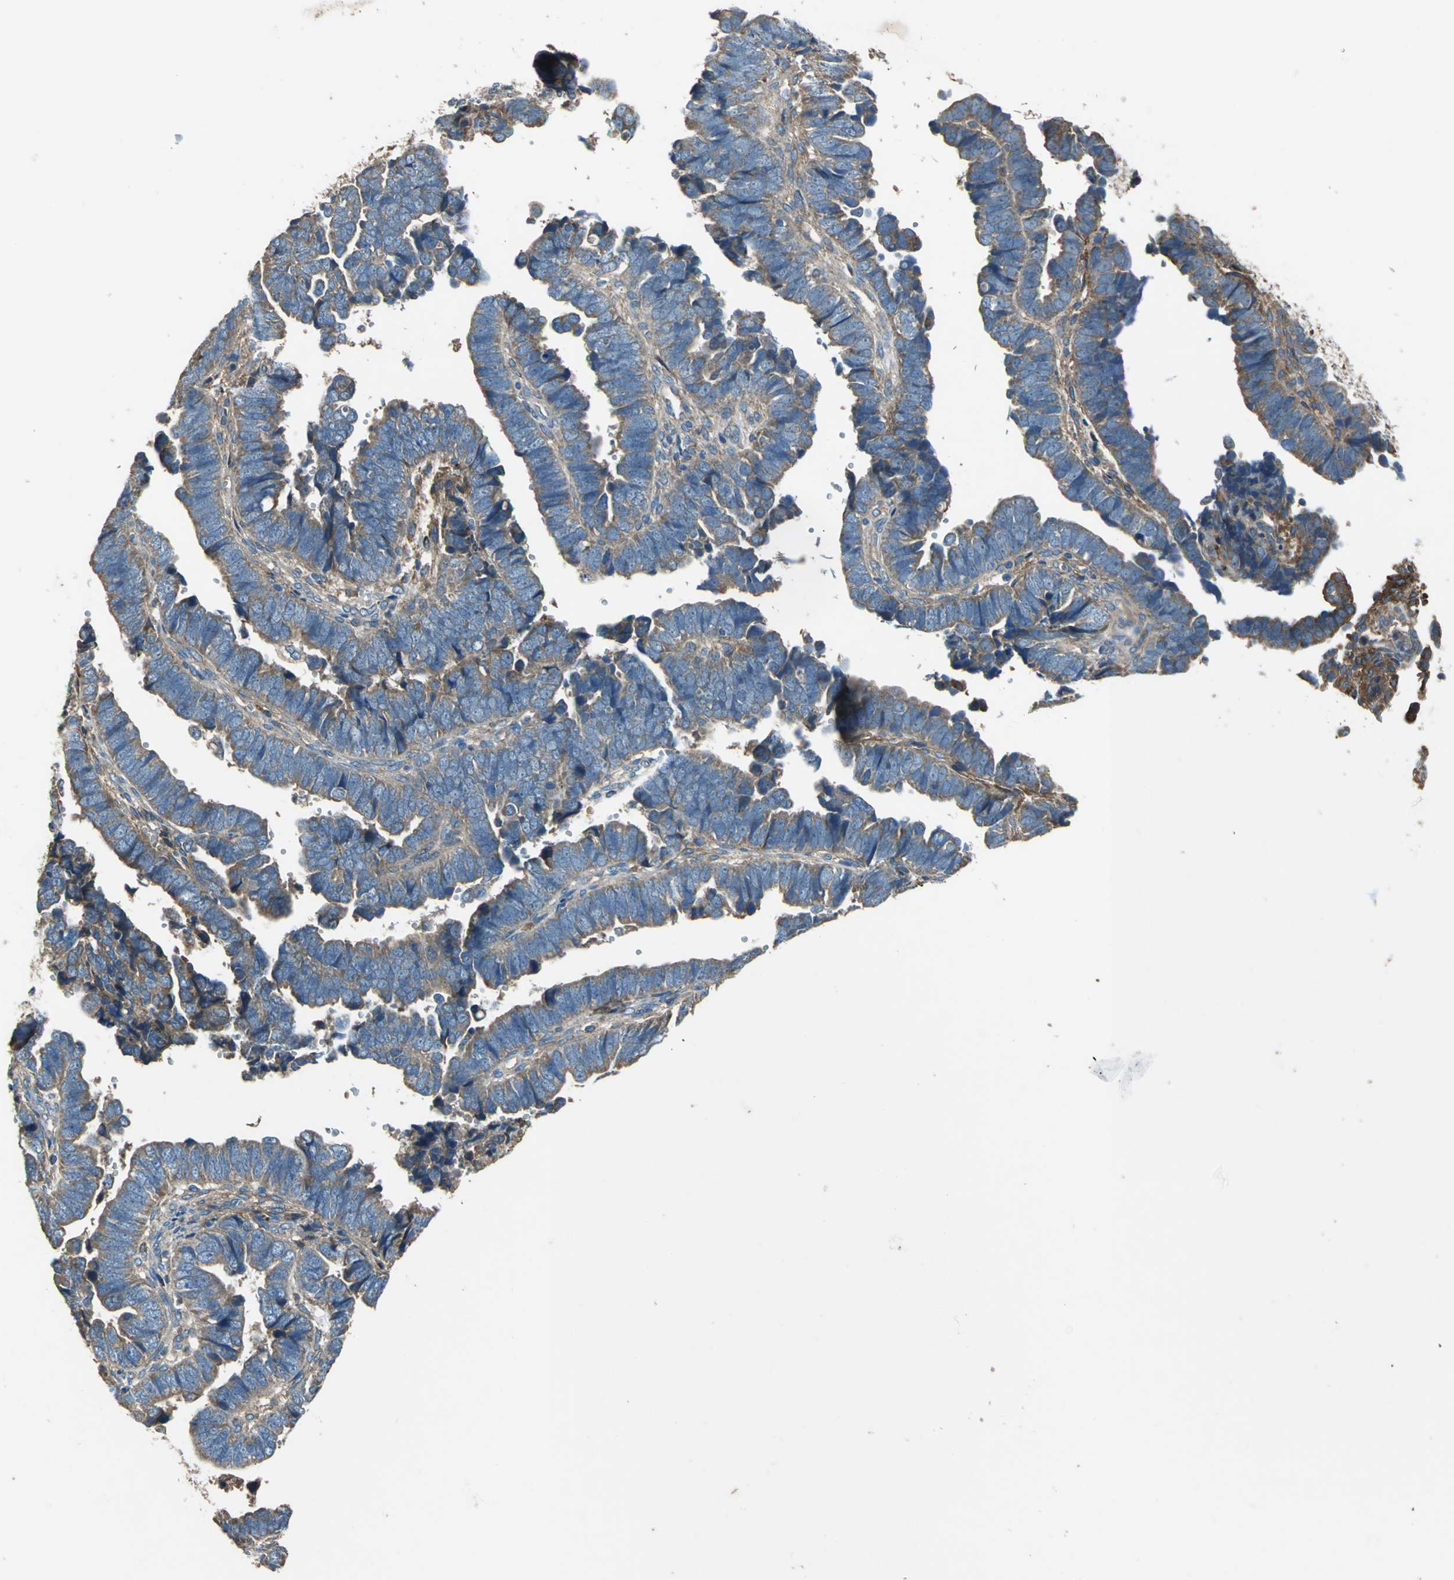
{"staining": {"intensity": "moderate", "quantity": ">75%", "location": "cytoplasmic/membranous"}, "tissue": "endometrial cancer", "cell_type": "Tumor cells", "image_type": "cancer", "snomed": [{"axis": "morphology", "description": "Adenocarcinoma, NOS"}, {"axis": "topography", "description": "Endometrium"}], "caption": "Tumor cells demonstrate medium levels of moderate cytoplasmic/membranous expression in about >75% of cells in endometrial cancer (adenocarcinoma). The protein is stained brown, and the nuclei are stained in blue (DAB (3,3'-diaminobenzidine) IHC with brightfield microscopy, high magnification).", "gene": "HEPH", "patient": {"sex": "female", "age": 75}}